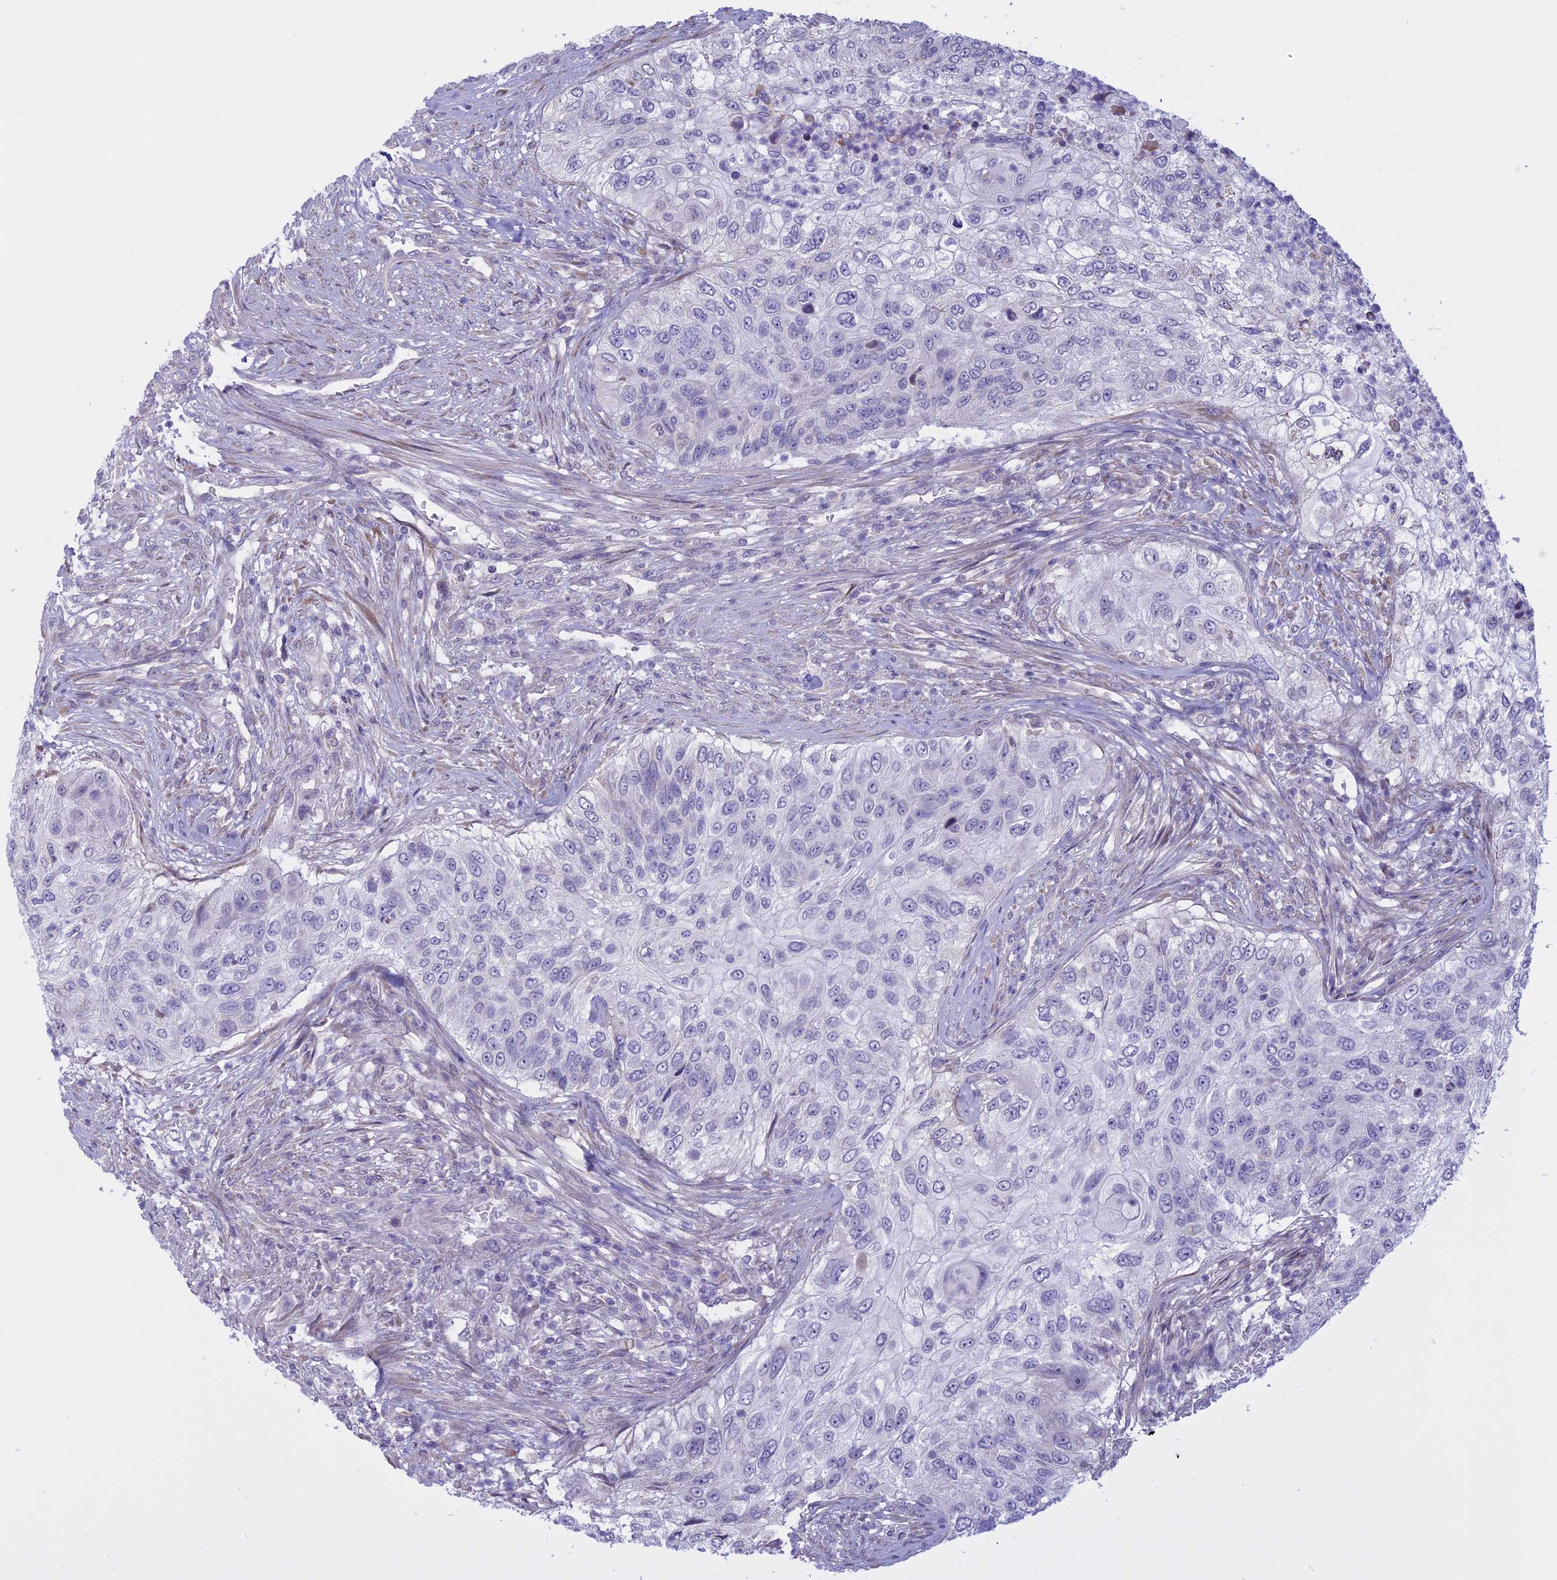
{"staining": {"intensity": "negative", "quantity": "none", "location": "none"}, "tissue": "urothelial cancer", "cell_type": "Tumor cells", "image_type": "cancer", "snomed": [{"axis": "morphology", "description": "Urothelial carcinoma, High grade"}, {"axis": "topography", "description": "Urinary bladder"}], "caption": "Immunohistochemistry of human high-grade urothelial carcinoma exhibits no positivity in tumor cells.", "gene": "SPHKAP", "patient": {"sex": "female", "age": 60}}